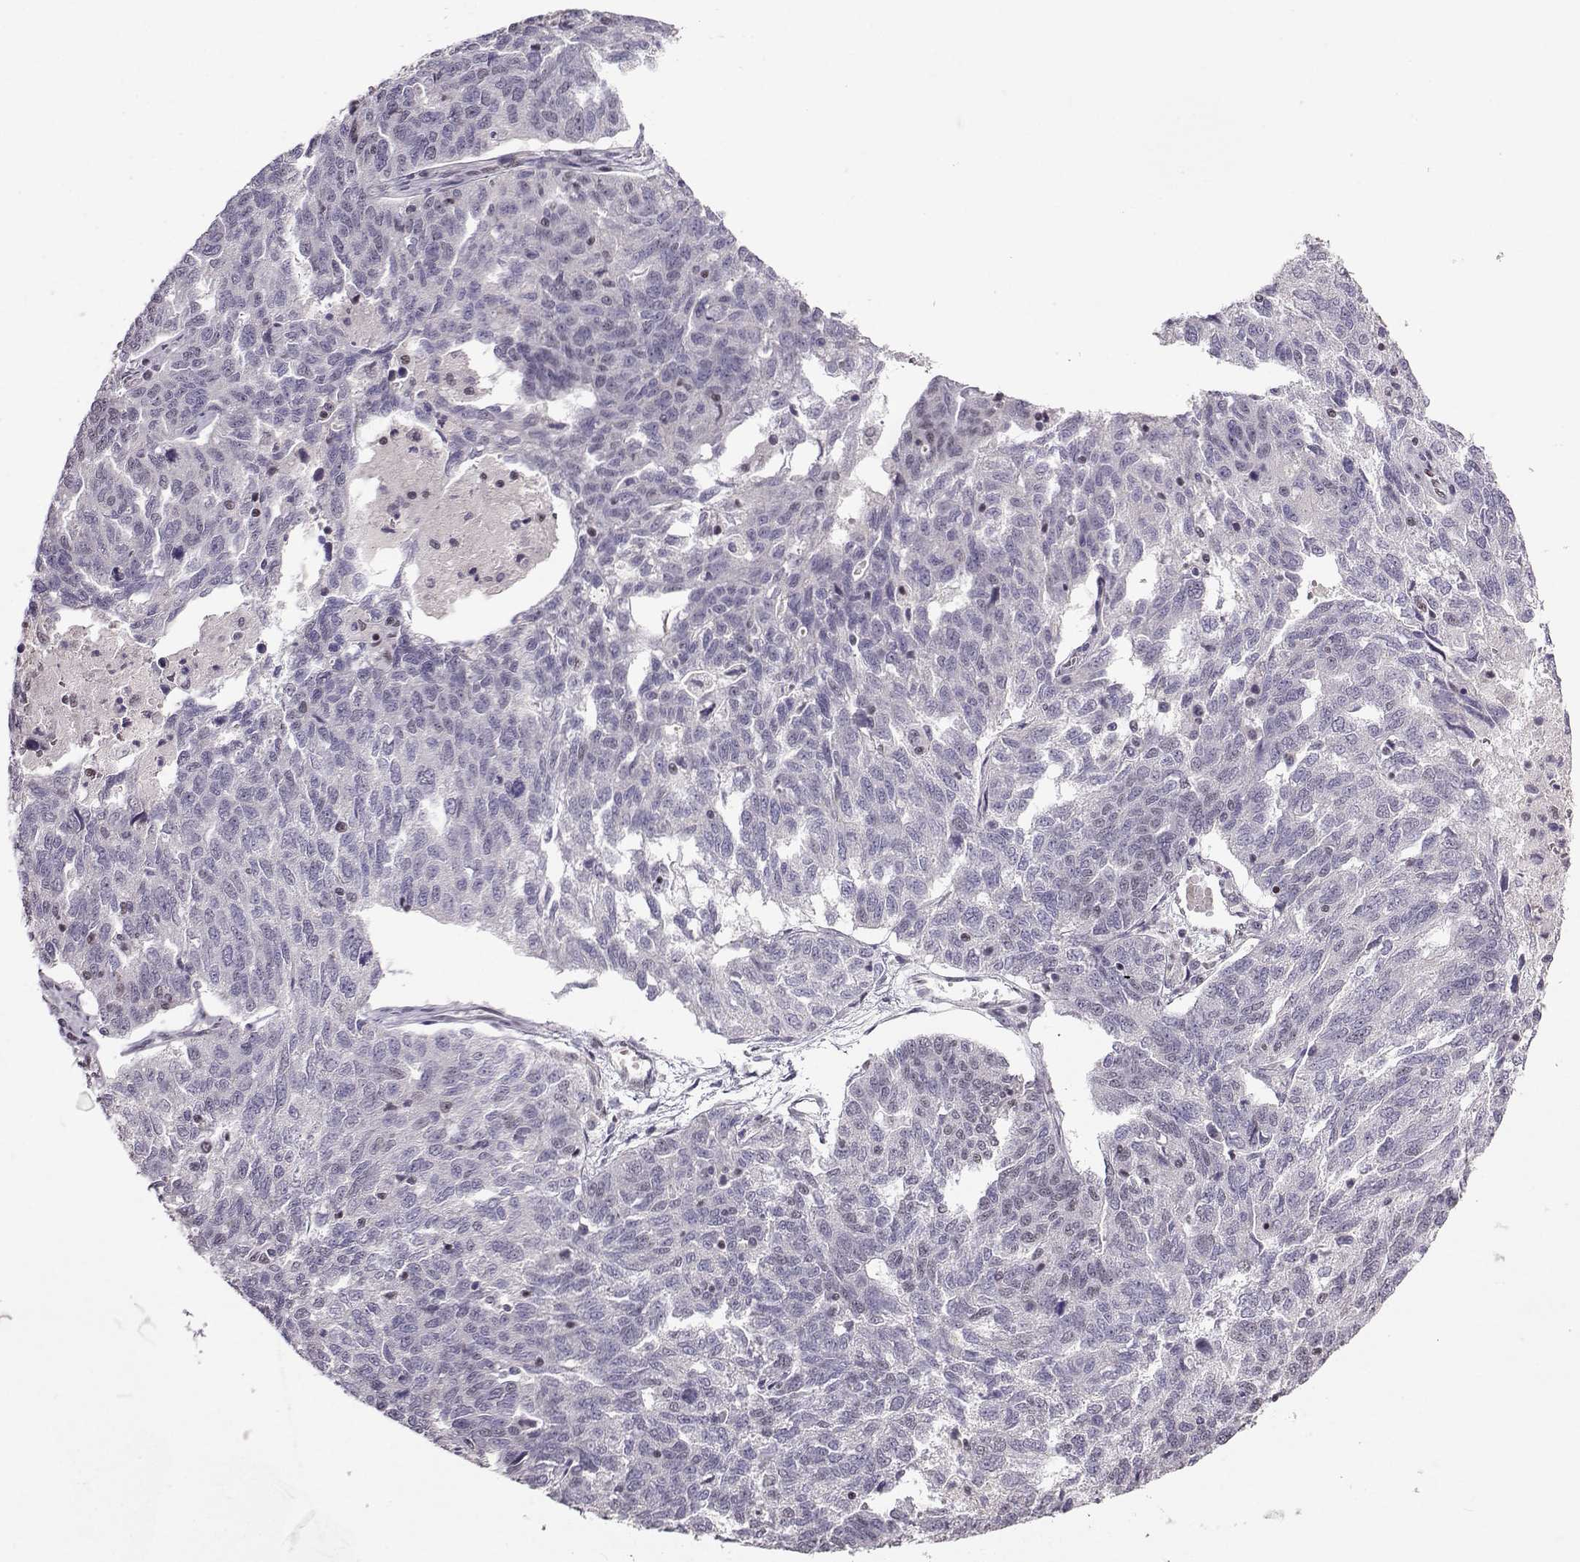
{"staining": {"intensity": "negative", "quantity": "none", "location": "none"}, "tissue": "ovarian cancer", "cell_type": "Tumor cells", "image_type": "cancer", "snomed": [{"axis": "morphology", "description": "Cystadenocarcinoma, serous, NOS"}, {"axis": "topography", "description": "Ovary"}], "caption": "Serous cystadenocarcinoma (ovarian) stained for a protein using immunohistochemistry (IHC) displays no expression tumor cells.", "gene": "LIN28A", "patient": {"sex": "female", "age": 71}}